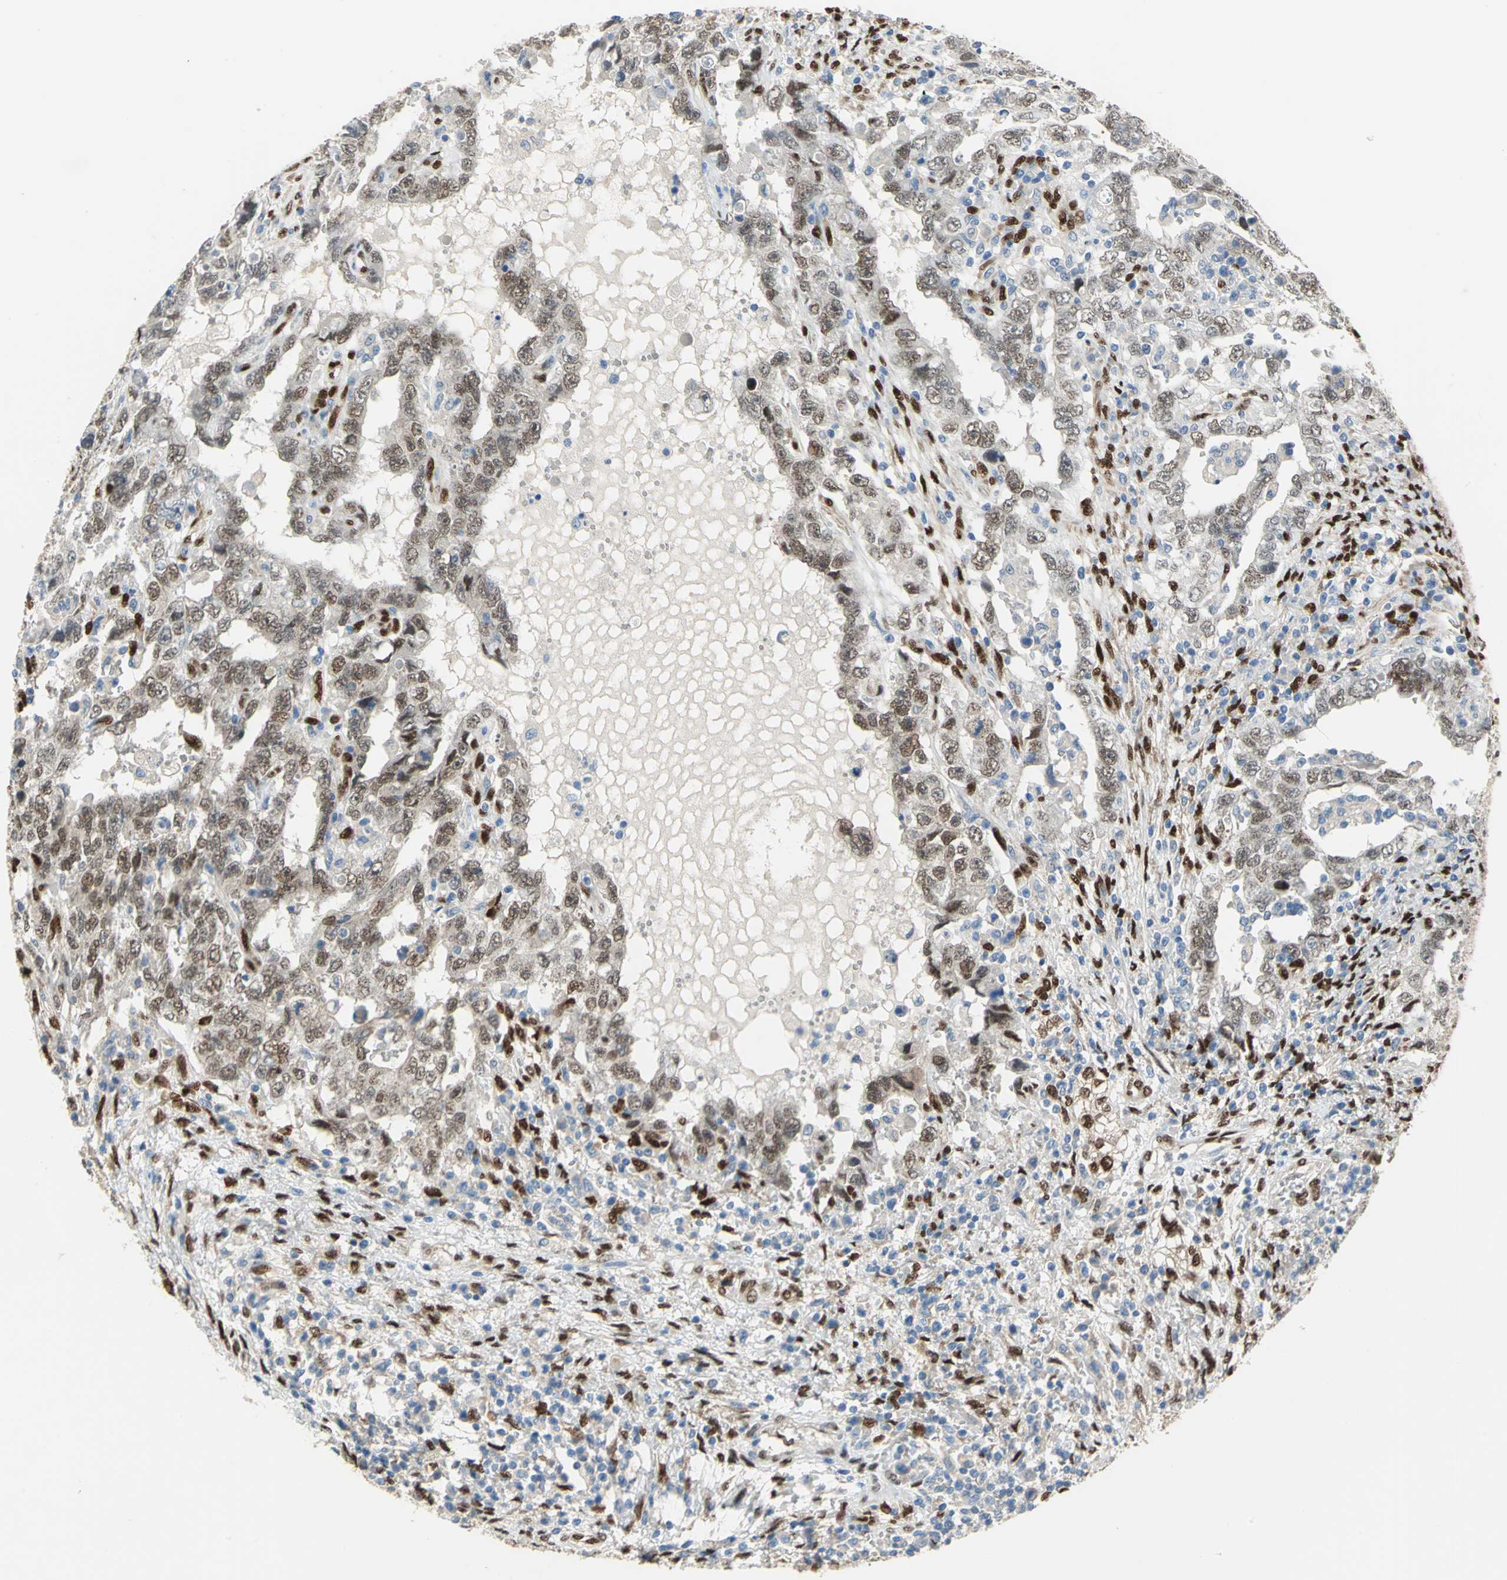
{"staining": {"intensity": "weak", "quantity": ">75%", "location": "cytoplasmic/membranous,nuclear"}, "tissue": "testis cancer", "cell_type": "Tumor cells", "image_type": "cancer", "snomed": [{"axis": "morphology", "description": "Carcinoma, Embryonal, NOS"}, {"axis": "topography", "description": "Testis"}], "caption": "Testis cancer was stained to show a protein in brown. There is low levels of weak cytoplasmic/membranous and nuclear staining in approximately >75% of tumor cells.", "gene": "RBFOX2", "patient": {"sex": "male", "age": 26}}